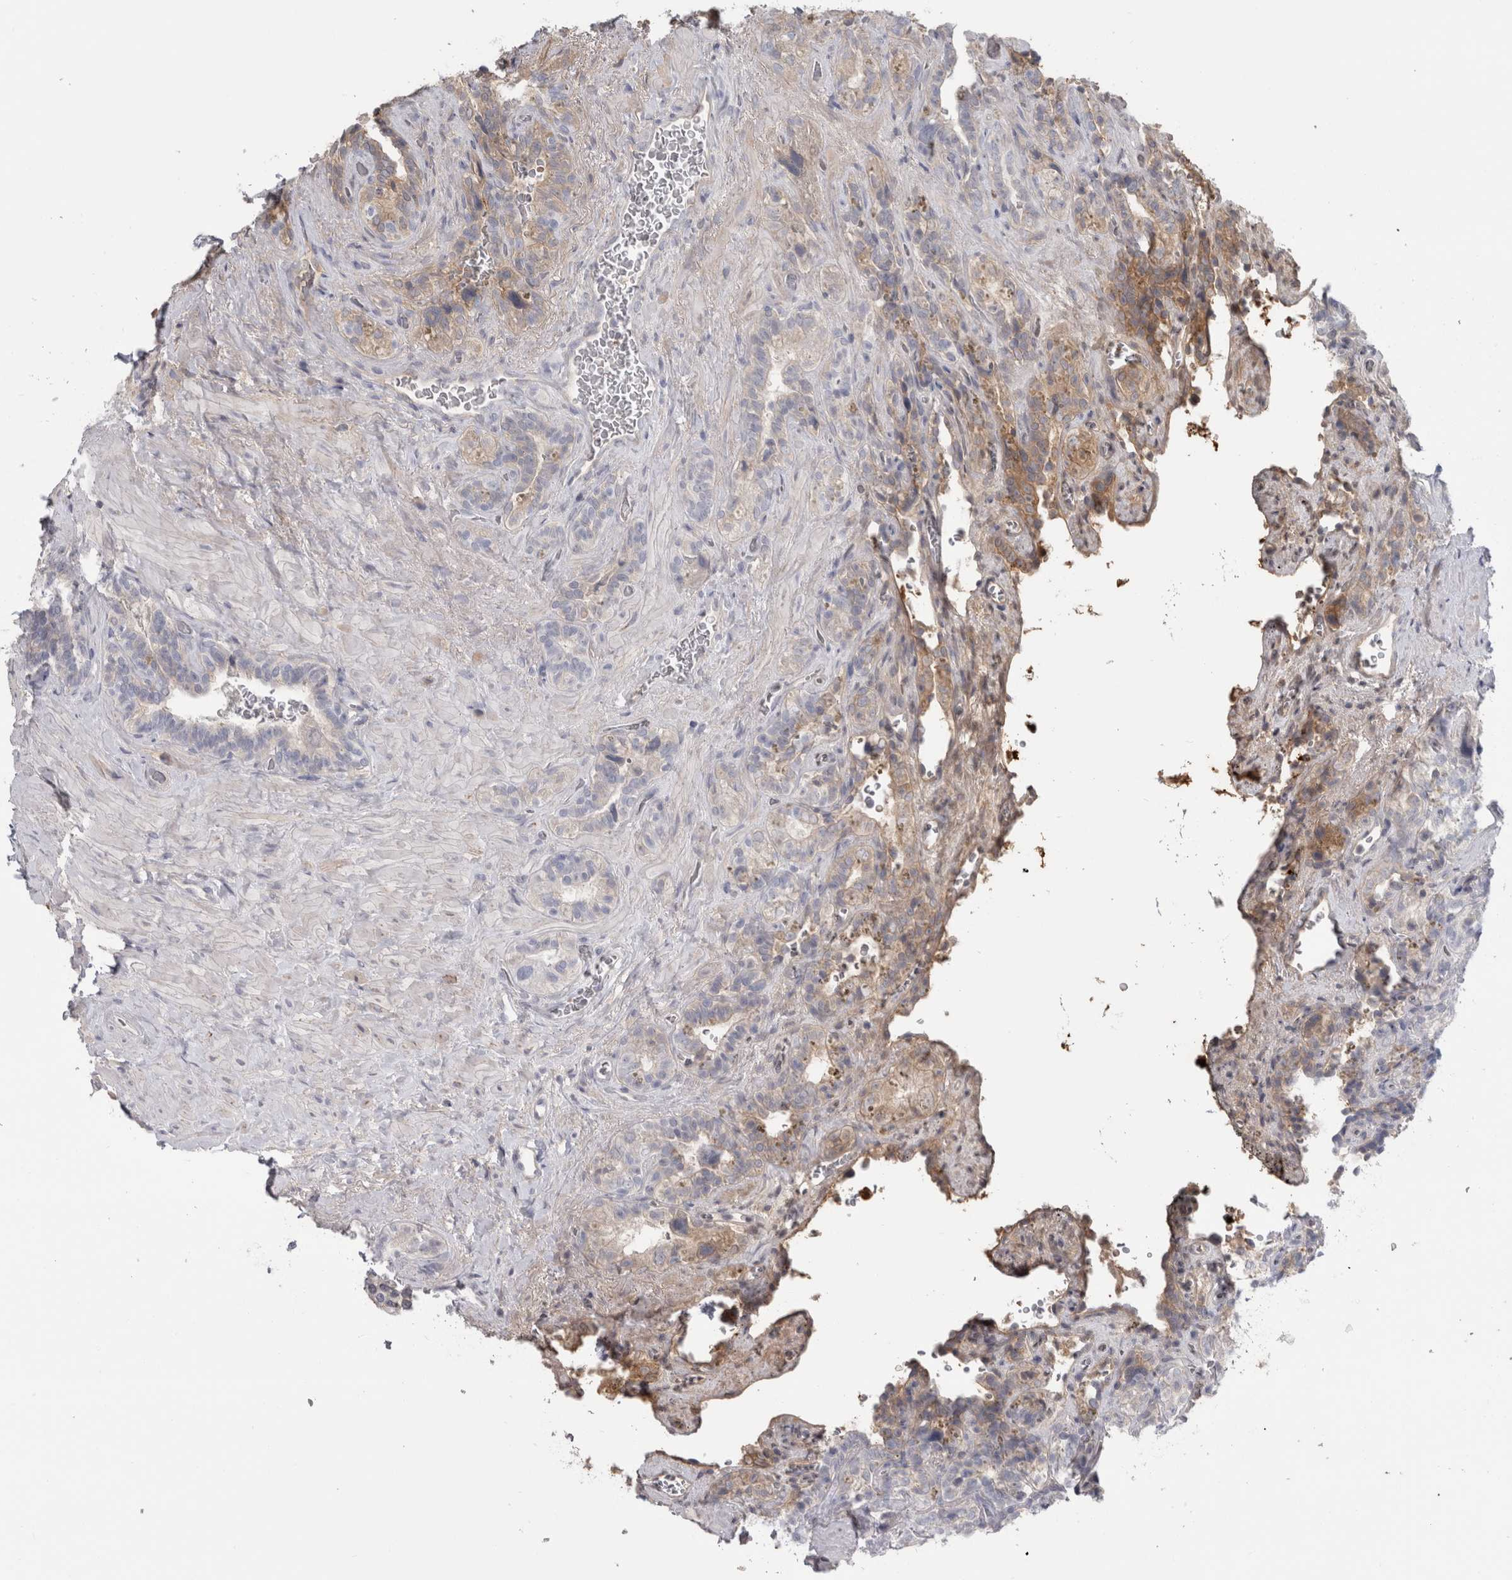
{"staining": {"intensity": "moderate", "quantity": "<25%", "location": "cytoplasmic/membranous"}, "tissue": "seminal vesicle", "cell_type": "Glandular cells", "image_type": "normal", "snomed": [{"axis": "morphology", "description": "Normal tissue, NOS"}, {"axis": "topography", "description": "Prostate"}, {"axis": "topography", "description": "Seminal veicle"}], "caption": "A histopathology image of human seminal vesicle stained for a protein displays moderate cytoplasmic/membranous brown staining in glandular cells.", "gene": "MSMB", "patient": {"sex": "male", "age": 67}}